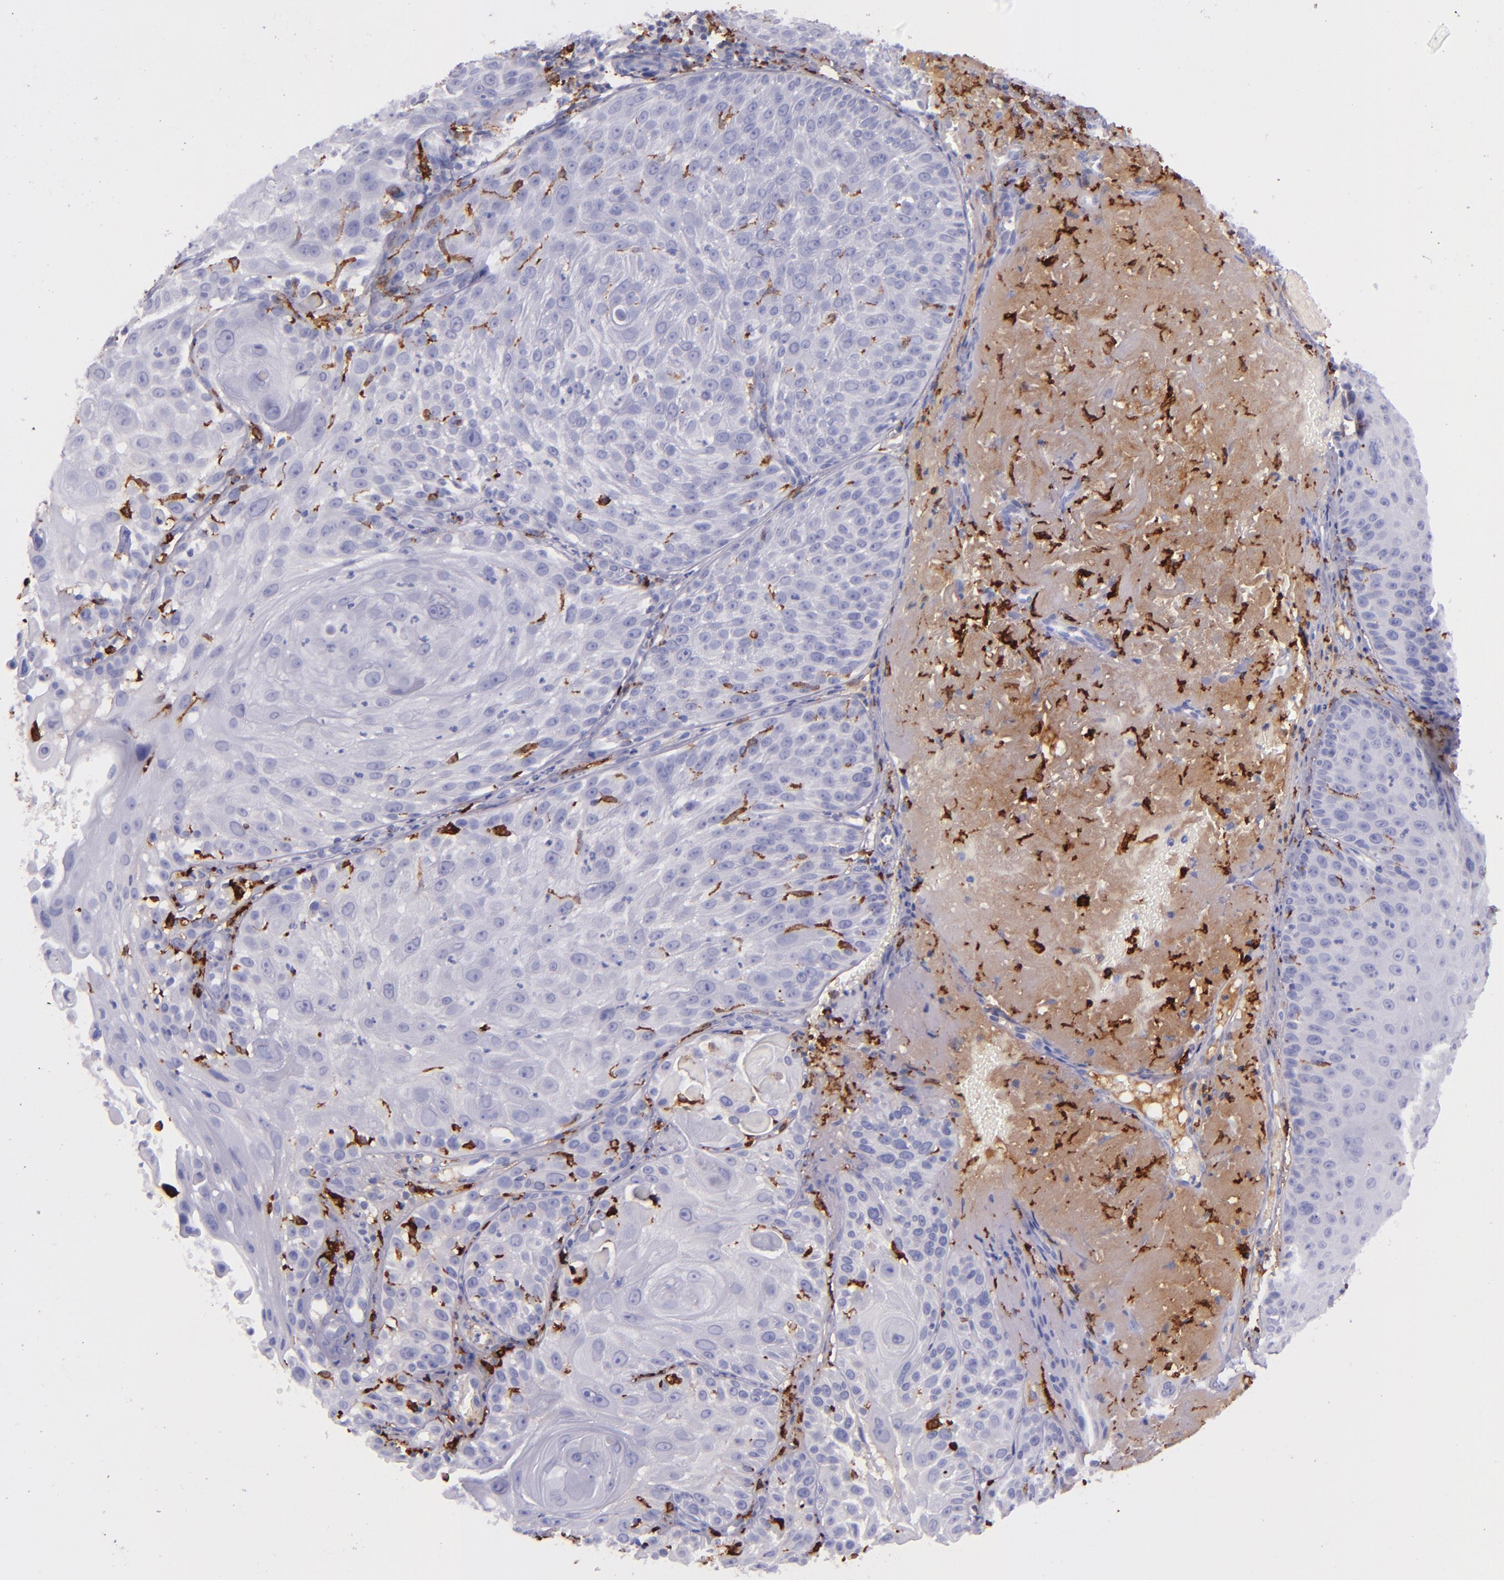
{"staining": {"intensity": "negative", "quantity": "none", "location": "none"}, "tissue": "skin cancer", "cell_type": "Tumor cells", "image_type": "cancer", "snomed": [{"axis": "morphology", "description": "Squamous cell carcinoma, NOS"}, {"axis": "topography", "description": "Skin"}], "caption": "The immunohistochemistry (IHC) photomicrograph has no significant expression in tumor cells of skin cancer tissue. (Stains: DAB (3,3'-diaminobenzidine) immunohistochemistry with hematoxylin counter stain, Microscopy: brightfield microscopy at high magnification).", "gene": "CD163", "patient": {"sex": "female", "age": 89}}